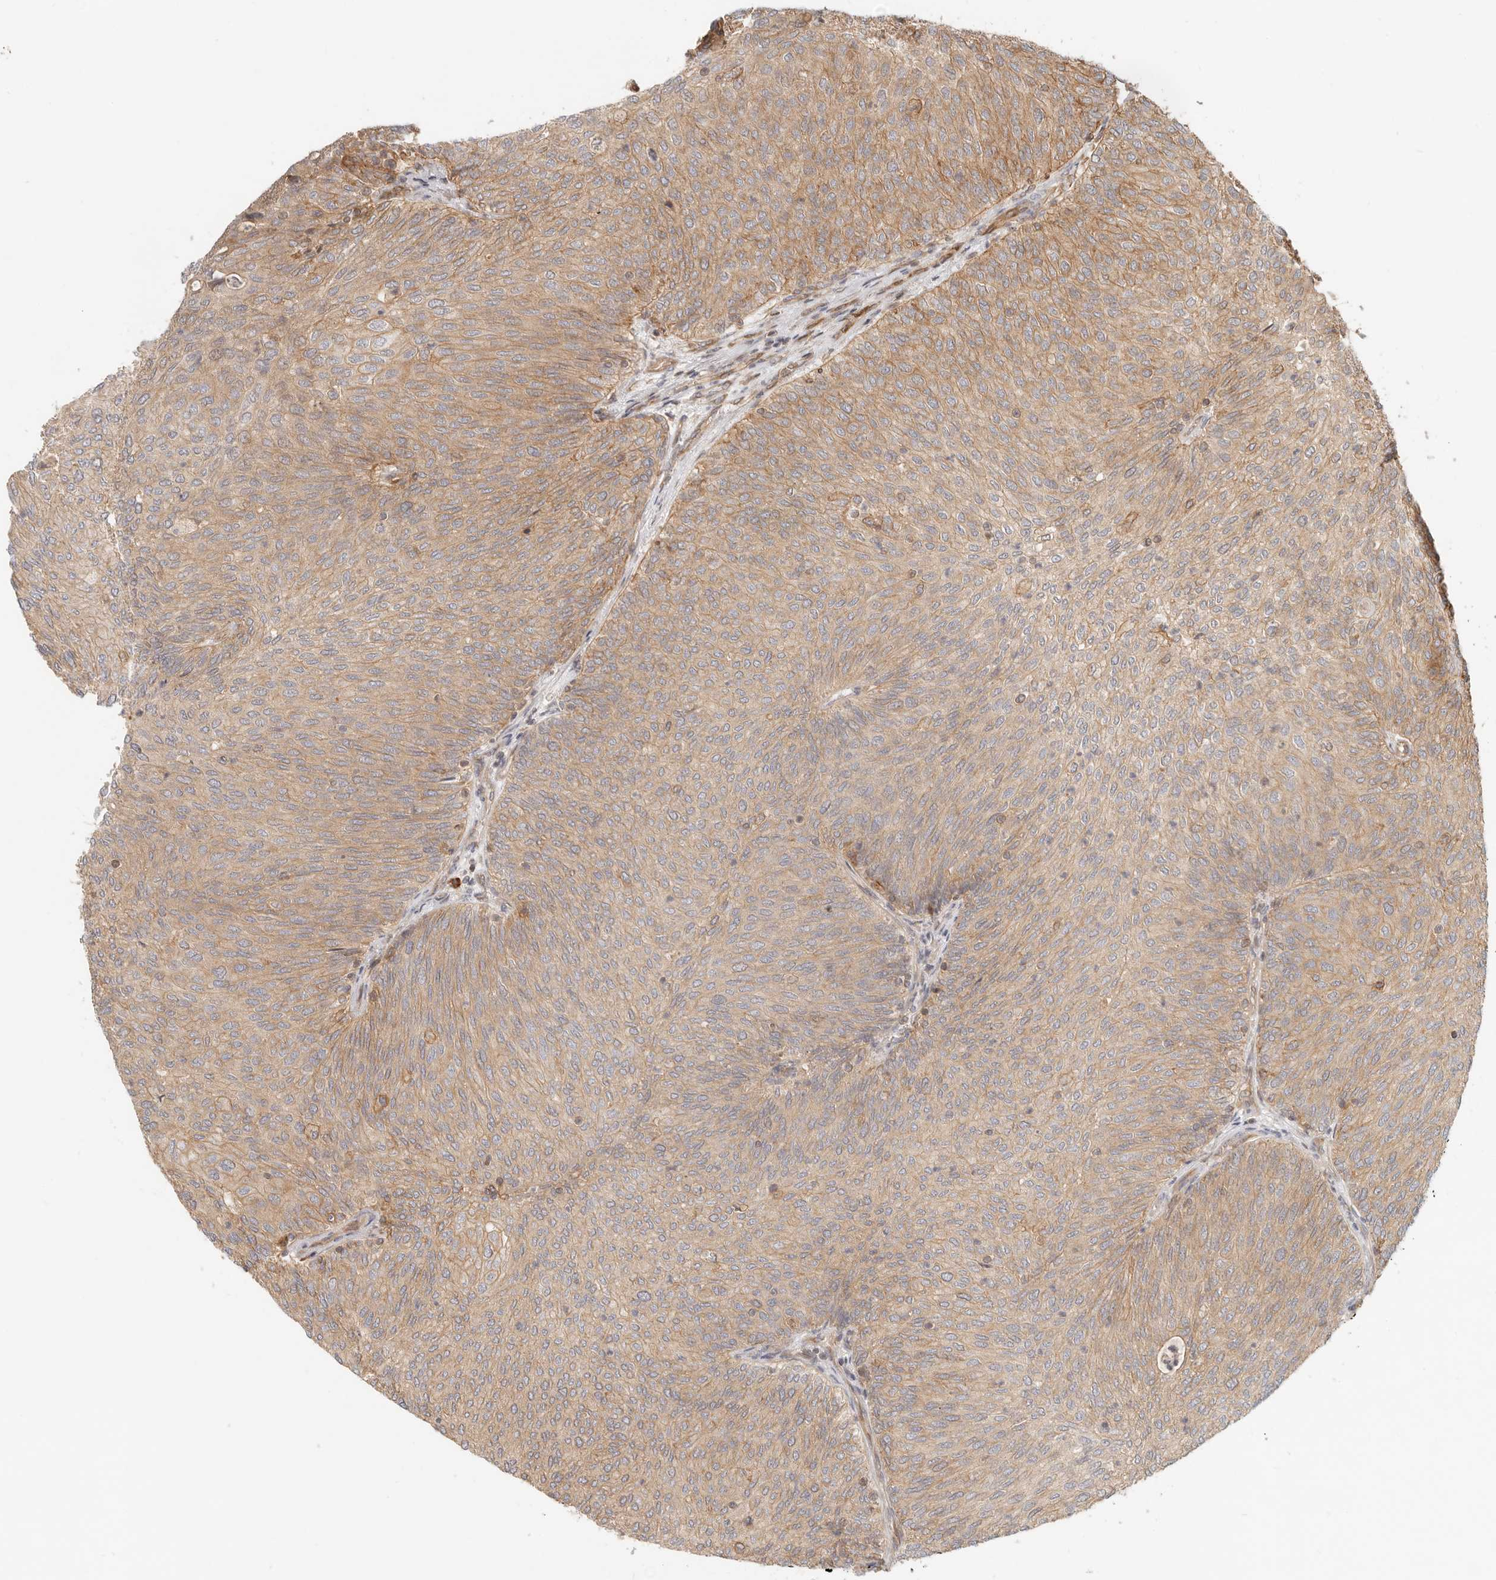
{"staining": {"intensity": "moderate", "quantity": ">75%", "location": "cytoplasmic/membranous"}, "tissue": "urothelial cancer", "cell_type": "Tumor cells", "image_type": "cancer", "snomed": [{"axis": "morphology", "description": "Urothelial carcinoma, Low grade"}, {"axis": "topography", "description": "Urinary bladder"}], "caption": "The immunohistochemical stain shows moderate cytoplasmic/membranous staining in tumor cells of urothelial cancer tissue.", "gene": "UFSP1", "patient": {"sex": "female", "age": 79}}